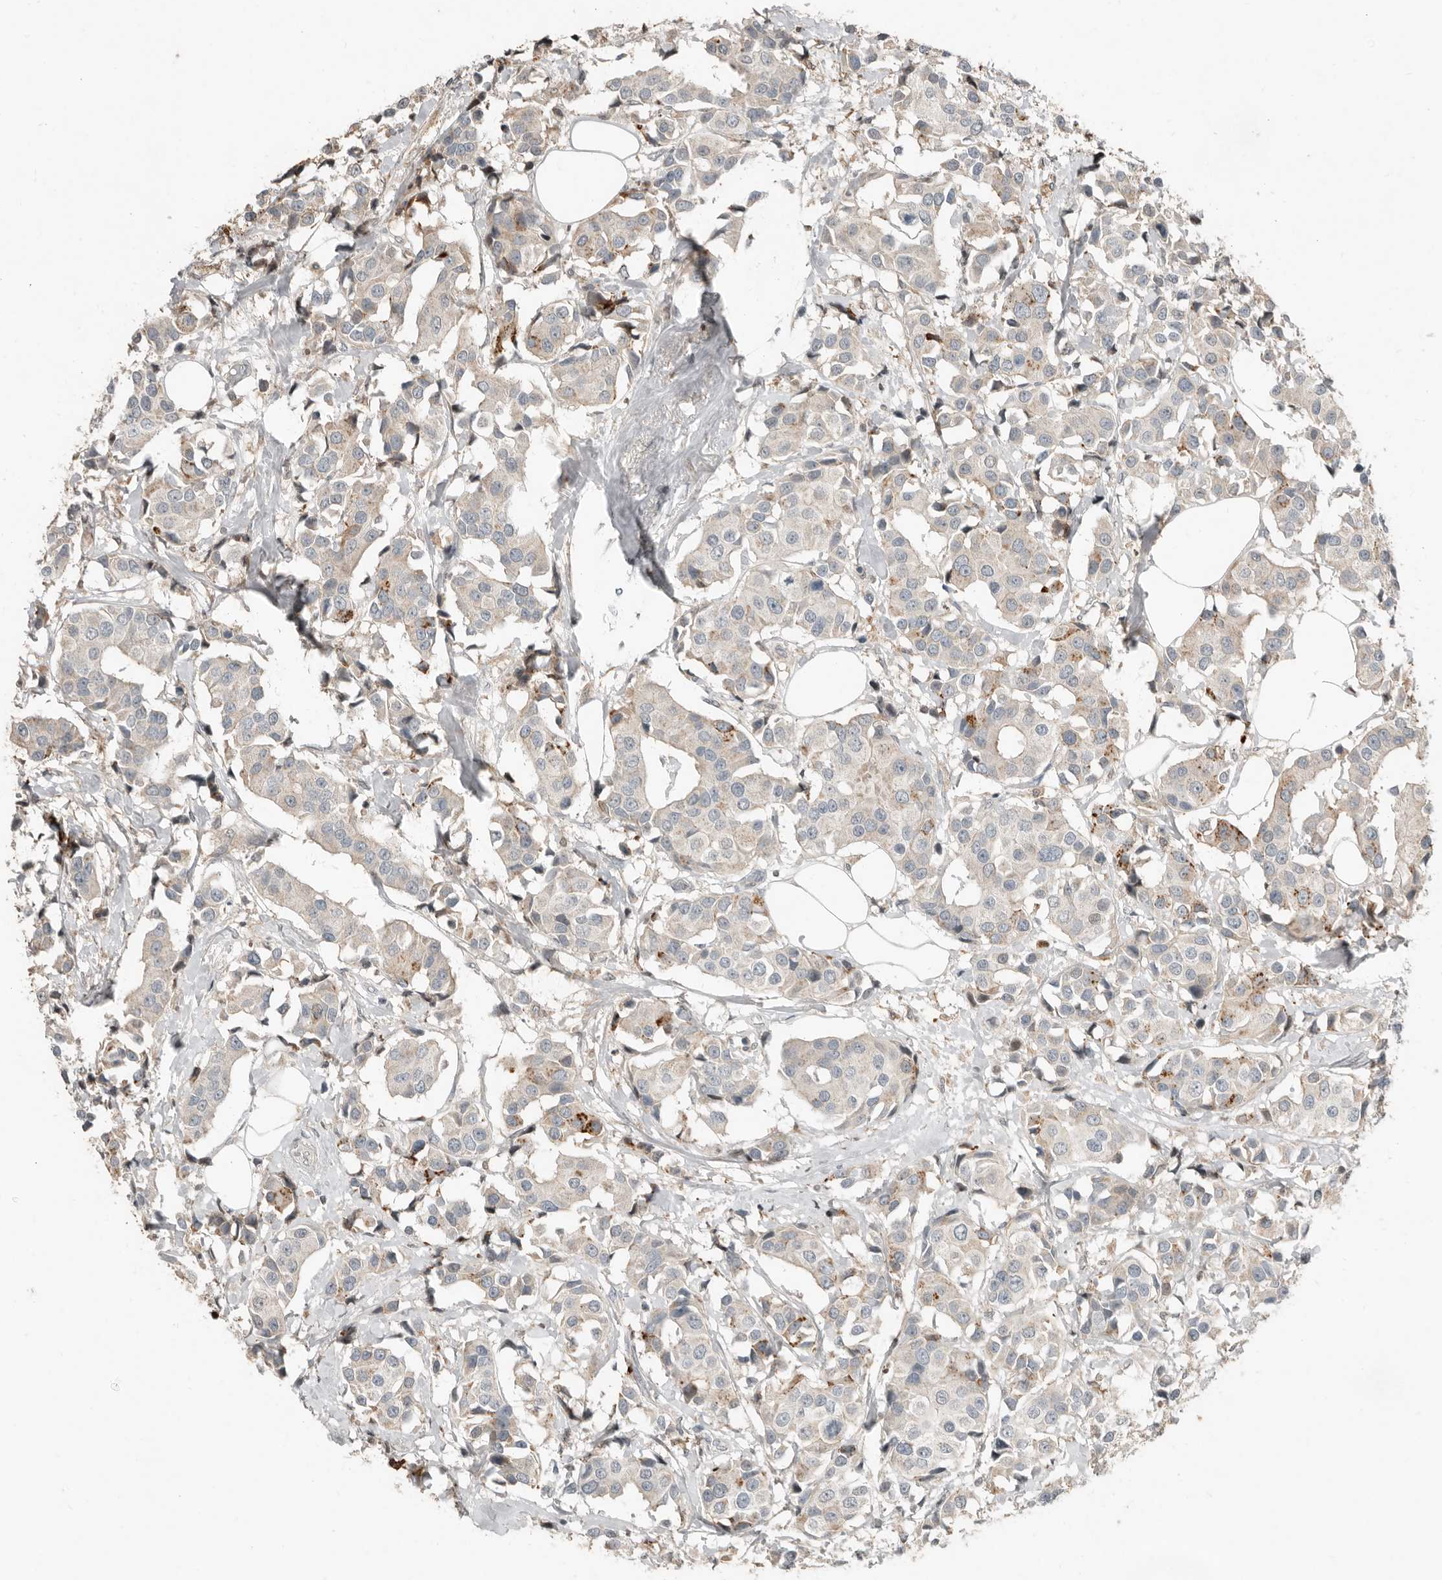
{"staining": {"intensity": "weak", "quantity": "<25%", "location": "cytoplasmic/membranous"}, "tissue": "breast cancer", "cell_type": "Tumor cells", "image_type": "cancer", "snomed": [{"axis": "morphology", "description": "Normal tissue, NOS"}, {"axis": "morphology", "description": "Duct carcinoma"}, {"axis": "topography", "description": "Breast"}], "caption": "Invasive ductal carcinoma (breast) was stained to show a protein in brown. There is no significant expression in tumor cells.", "gene": "KLHL38", "patient": {"sex": "female", "age": 39}}